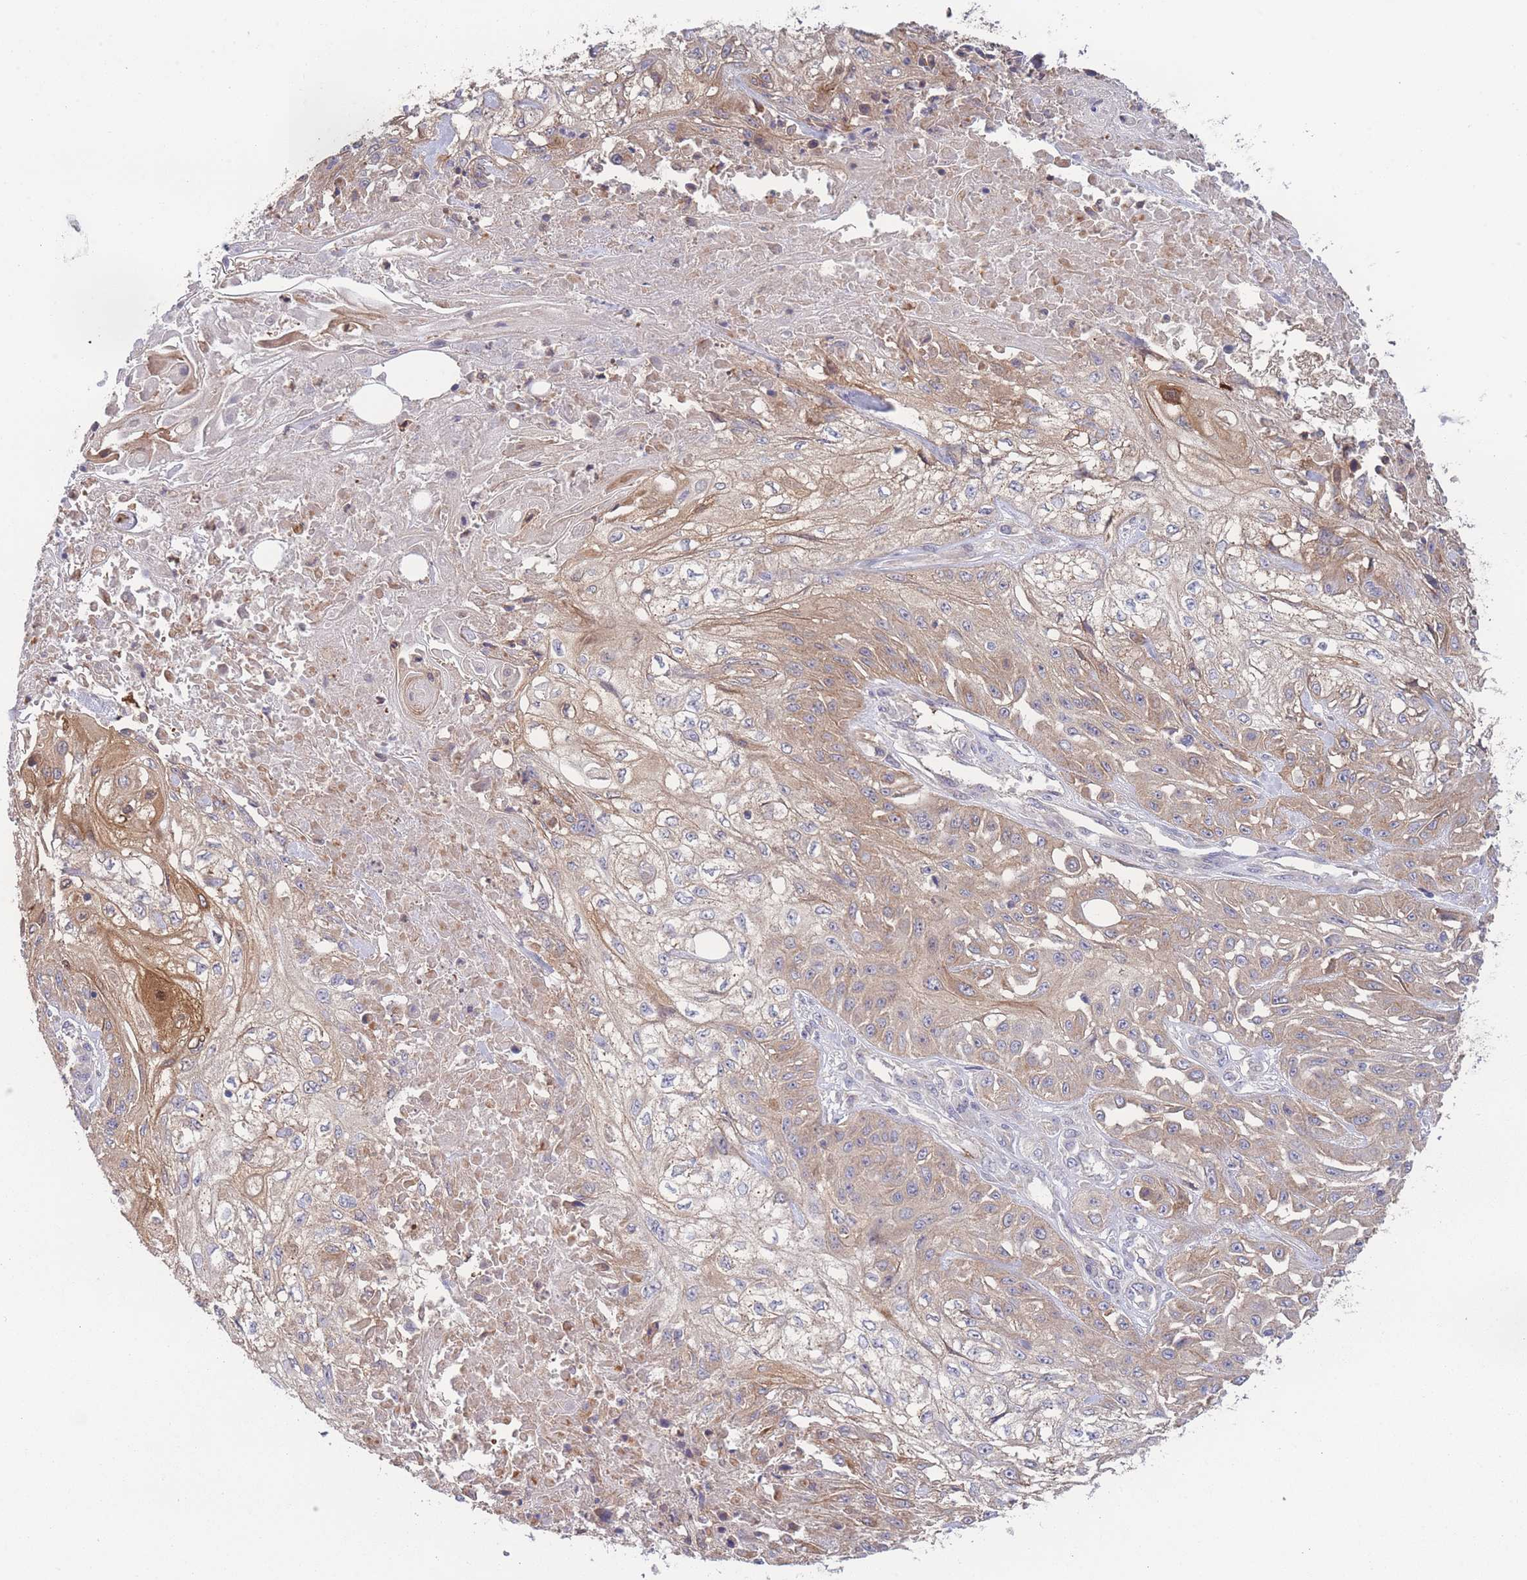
{"staining": {"intensity": "moderate", "quantity": "25%-75%", "location": "cytoplasmic/membranous"}, "tissue": "skin cancer", "cell_type": "Tumor cells", "image_type": "cancer", "snomed": [{"axis": "morphology", "description": "Squamous cell carcinoma, NOS"}, {"axis": "morphology", "description": "Squamous cell carcinoma, metastatic, NOS"}, {"axis": "topography", "description": "Skin"}, {"axis": "topography", "description": "Lymph node"}], "caption": "A histopathology image of squamous cell carcinoma (skin) stained for a protein reveals moderate cytoplasmic/membranous brown staining in tumor cells. Immunohistochemistry (ihc) stains the protein in brown and the nuclei are stained blue.", "gene": "STEAP3", "patient": {"sex": "male", "age": 75}}